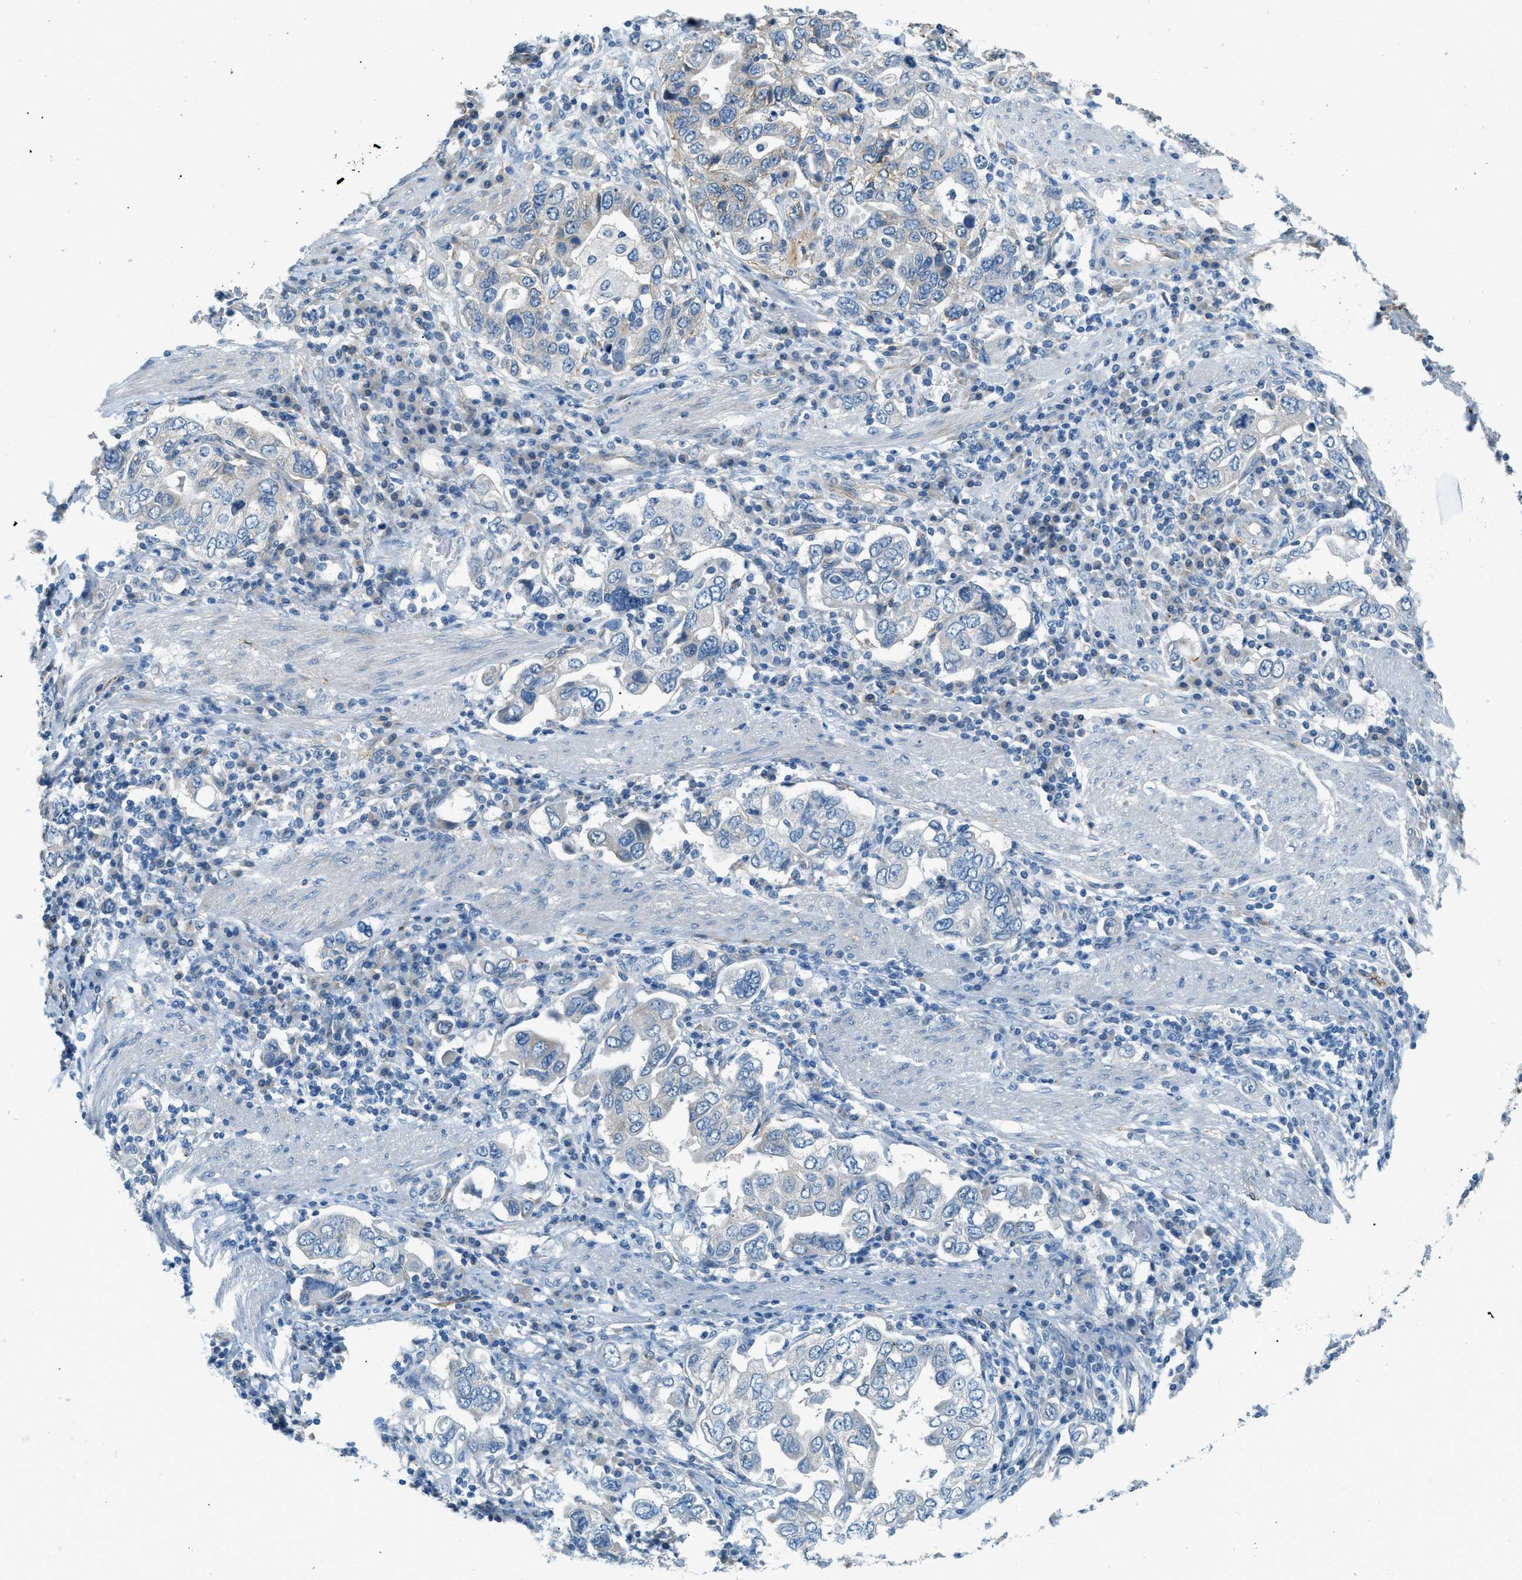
{"staining": {"intensity": "negative", "quantity": "none", "location": "none"}, "tissue": "stomach cancer", "cell_type": "Tumor cells", "image_type": "cancer", "snomed": [{"axis": "morphology", "description": "Adenocarcinoma, NOS"}, {"axis": "topography", "description": "Stomach, upper"}], "caption": "Immunohistochemistry (IHC) image of neoplastic tissue: stomach cancer (adenocarcinoma) stained with DAB displays no significant protein expression in tumor cells.", "gene": "ZNF367", "patient": {"sex": "male", "age": 62}}